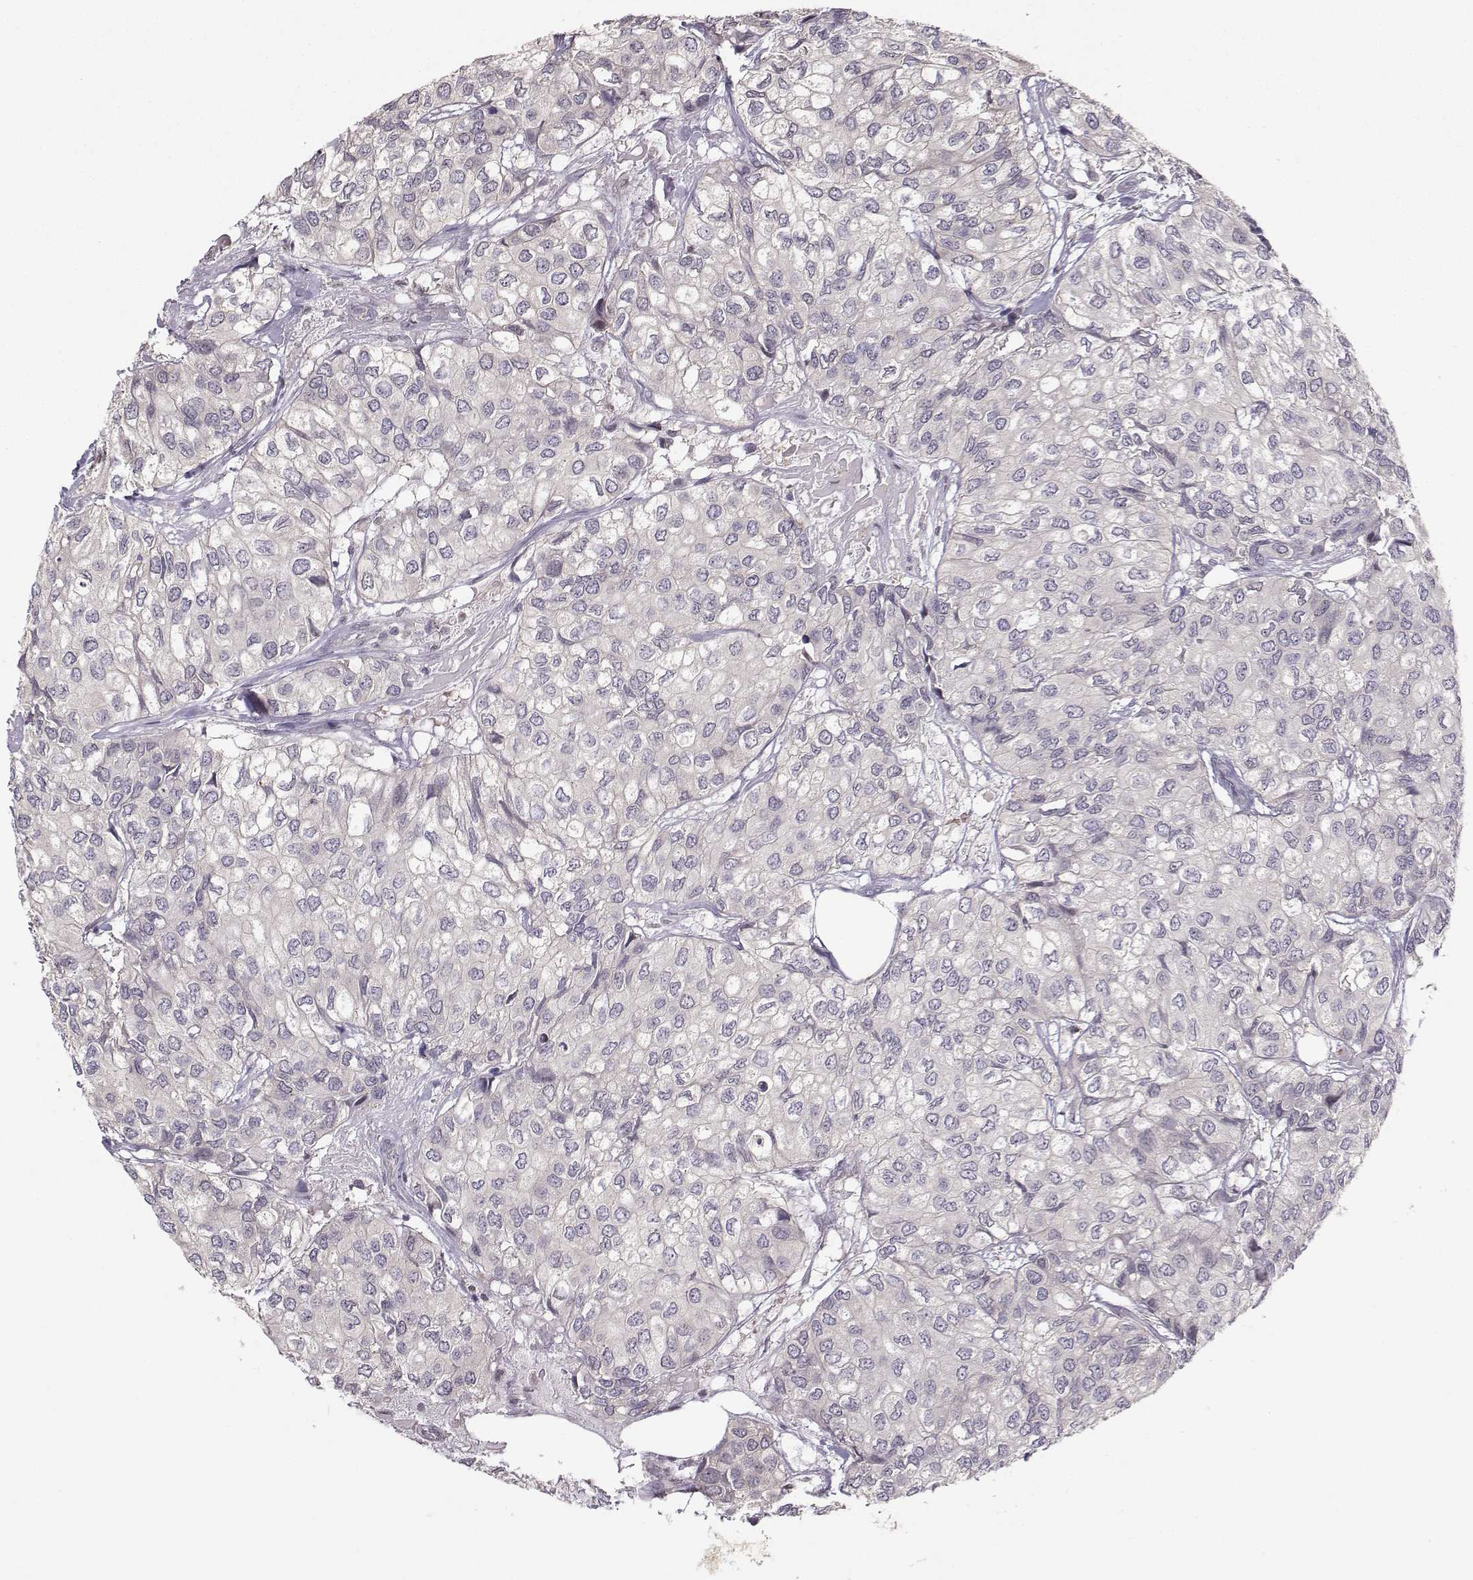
{"staining": {"intensity": "negative", "quantity": "none", "location": "none"}, "tissue": "urothelial cancer", "cell_type": "Tumor cells", "image_type": "cancer", "snomed": [{"axis": "morphology", "description": "Urothelial carcinoma, High grade"}, {"axis": "topography", "description": "Urinary bladder"}], "caption": "Urothelial cancer was stained to show a protein in brown. There is no significant staining in tumor cells. (Stains: DAB (3,3'-diaminobenzidine) IHC with hematoxylin counter stain, Microscopy: brightfield microscopy at high magnification).", "gene": "PKP2", "patient": {"sex": "male", "age": 73}}